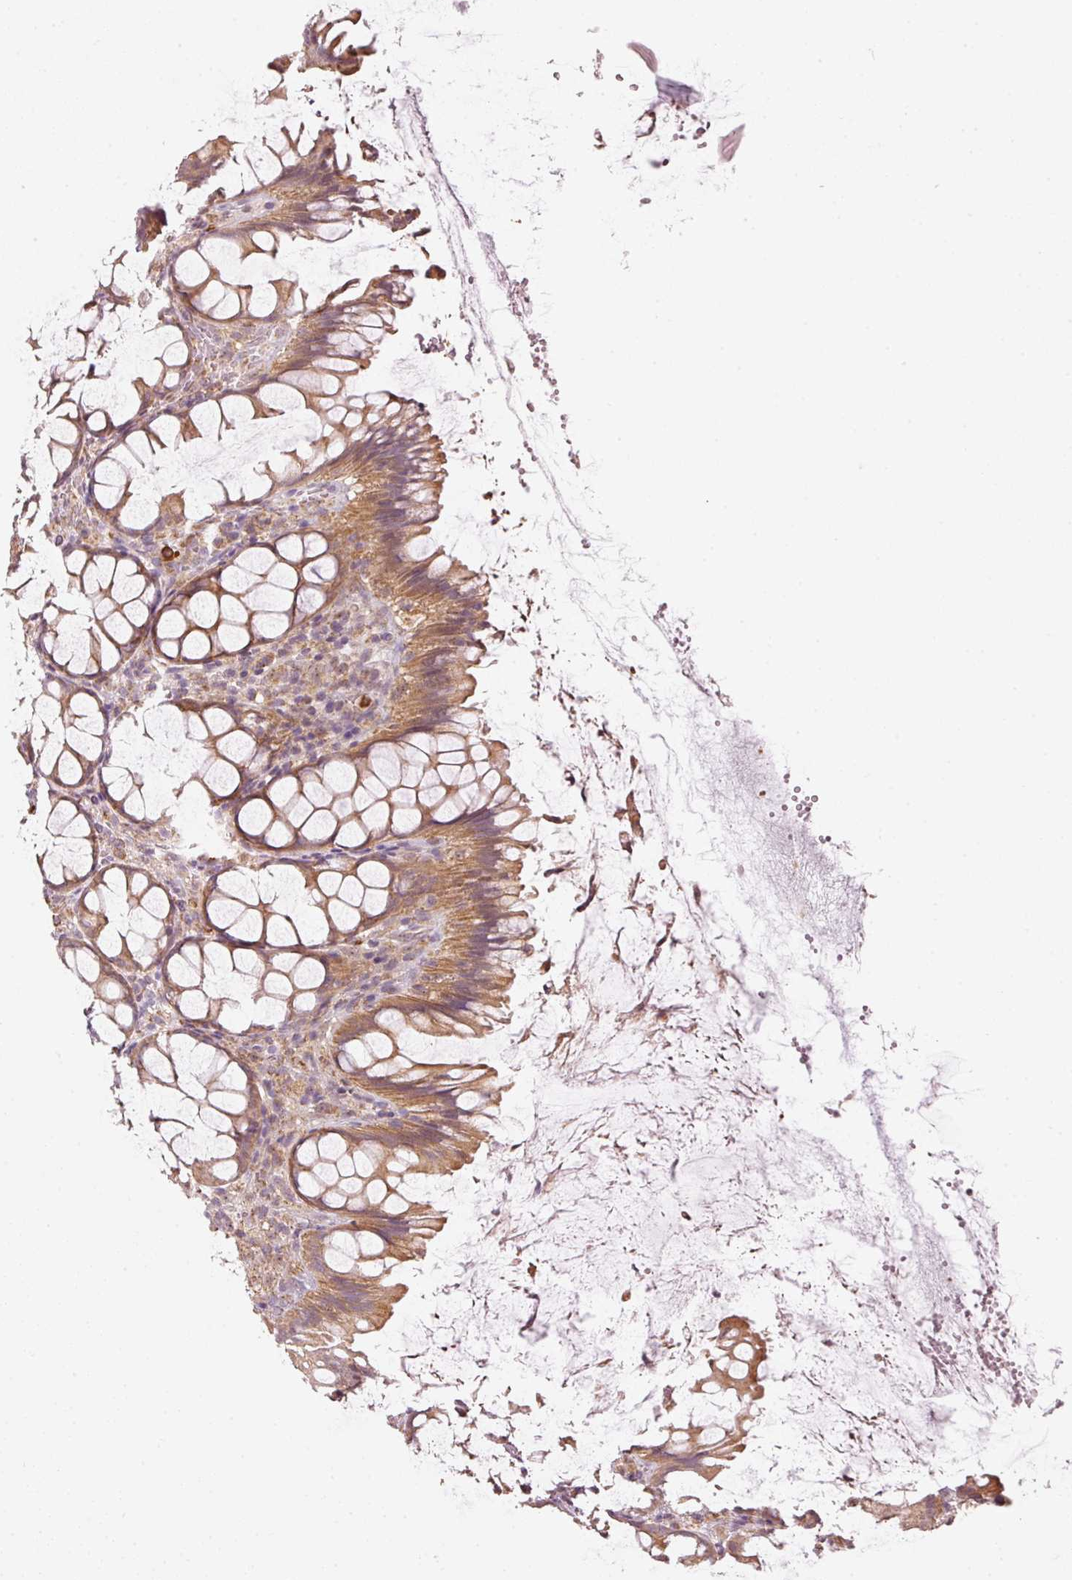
{"staining": {"intensity": "moderate", "quantity": ">75%", "location": "cytoplasmic/membranous"}, "tissue": "rectum", "cell_type": "Glandular cells", "image_type": "normal", "snomed": [{"axis": "morphology", "description": "Normal tissue, NOS"}, {"axis": "topography", "description": "Rectum"}], "caption": "This photomicrograph exhibits immunohistochemistry (IHC) staining of unremarkable human rectum, with medium moderate cytoplasmic/membranous positivity in about >75% of glandular cells.", "gene": "MTHFD1L", "patient": {"sex": "female", "age": 67}}